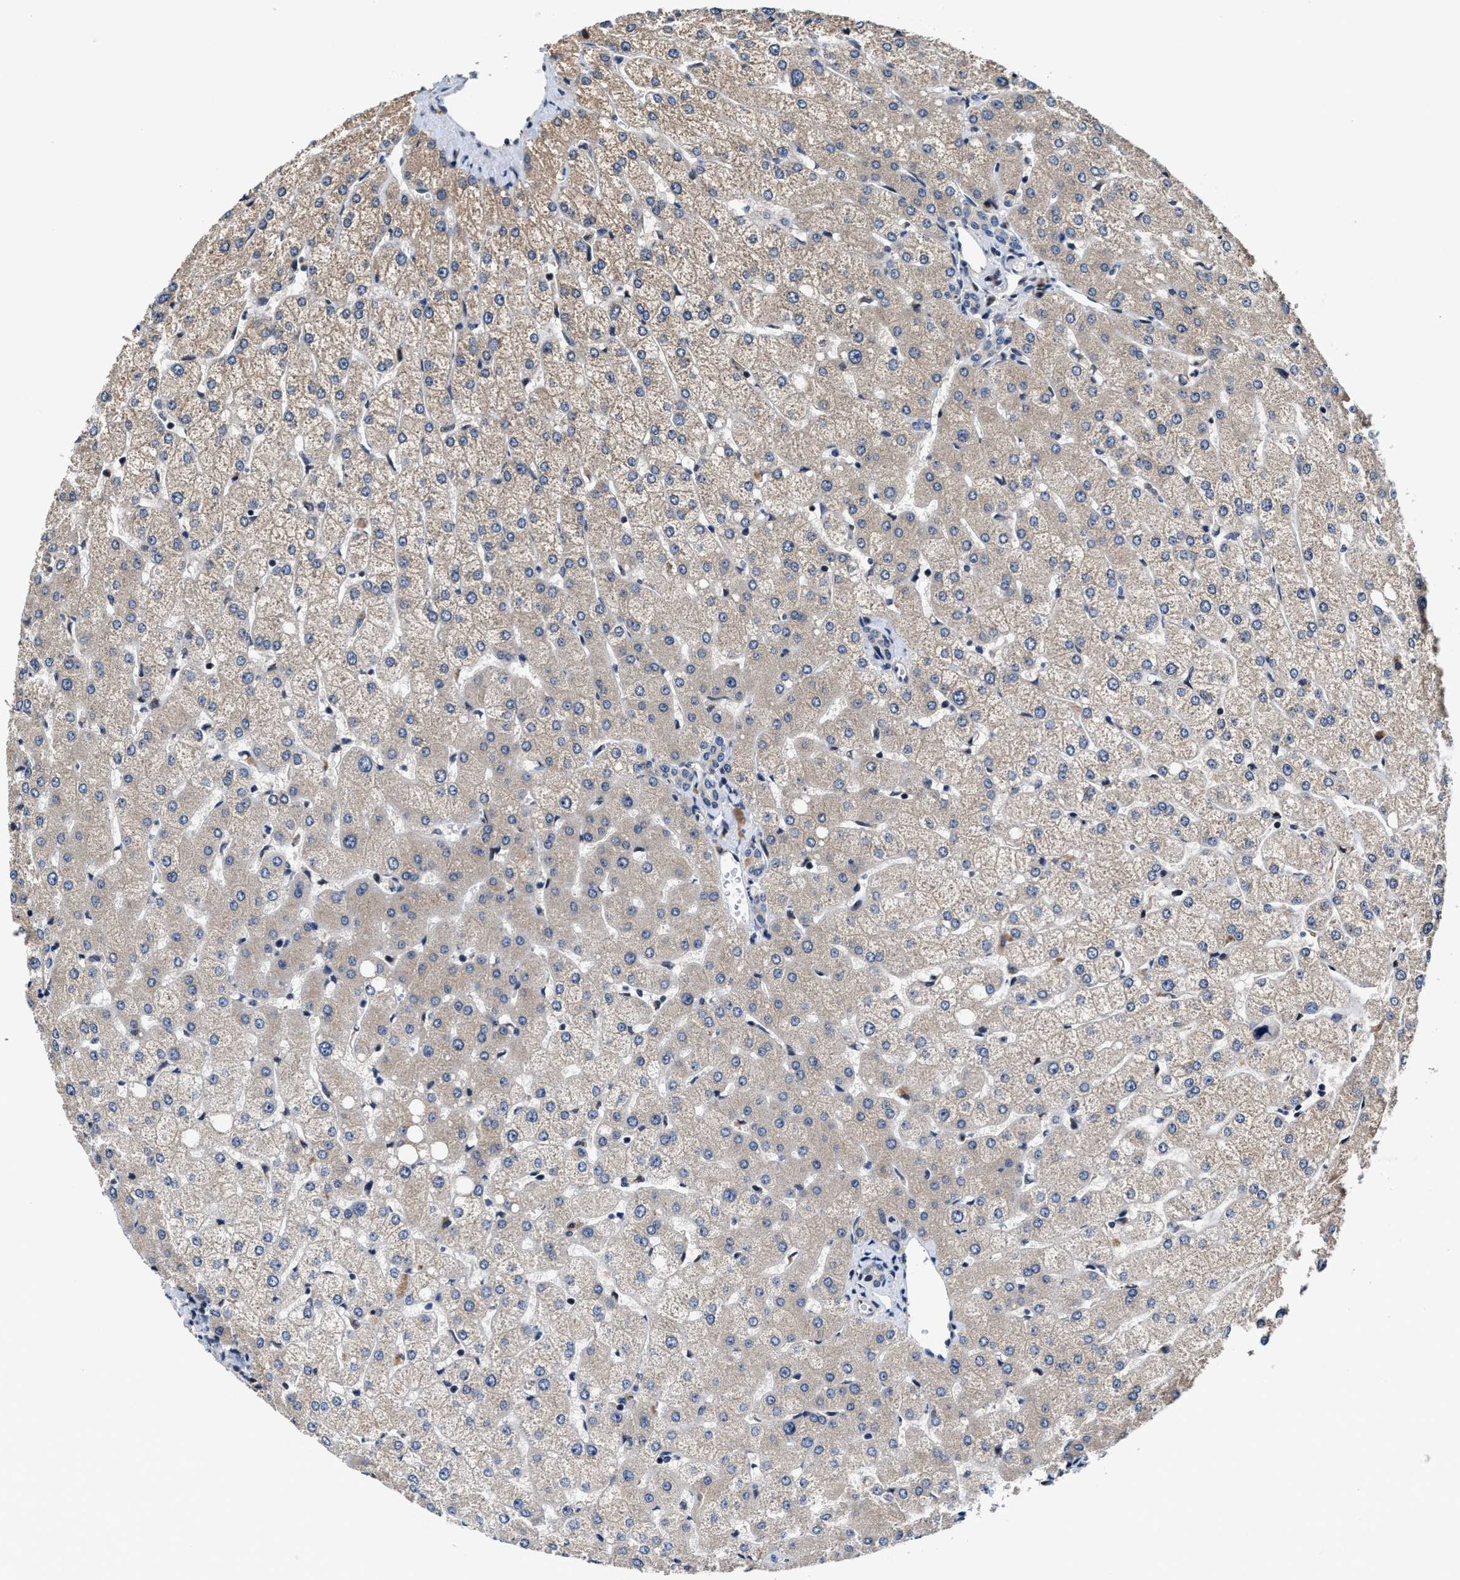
{"staining": {"intensity": "negative", "quantity": "none", "location": "none"}, "tissue": "liver", "cell_type": "Cholangiocytes", "image_type": "normal", "snomed": [{"axis": "morphology", "description": "Normal tissue, NOS"}, {"axis": "topography", "description": "Liver"}], "caption": "The photomicrograph demonstrates no significant expression in cholangiocytes of liver. Nuclei are stained in blue.", "gene": "TMEM53", "patient": {"sex": "female", "age": 54}}